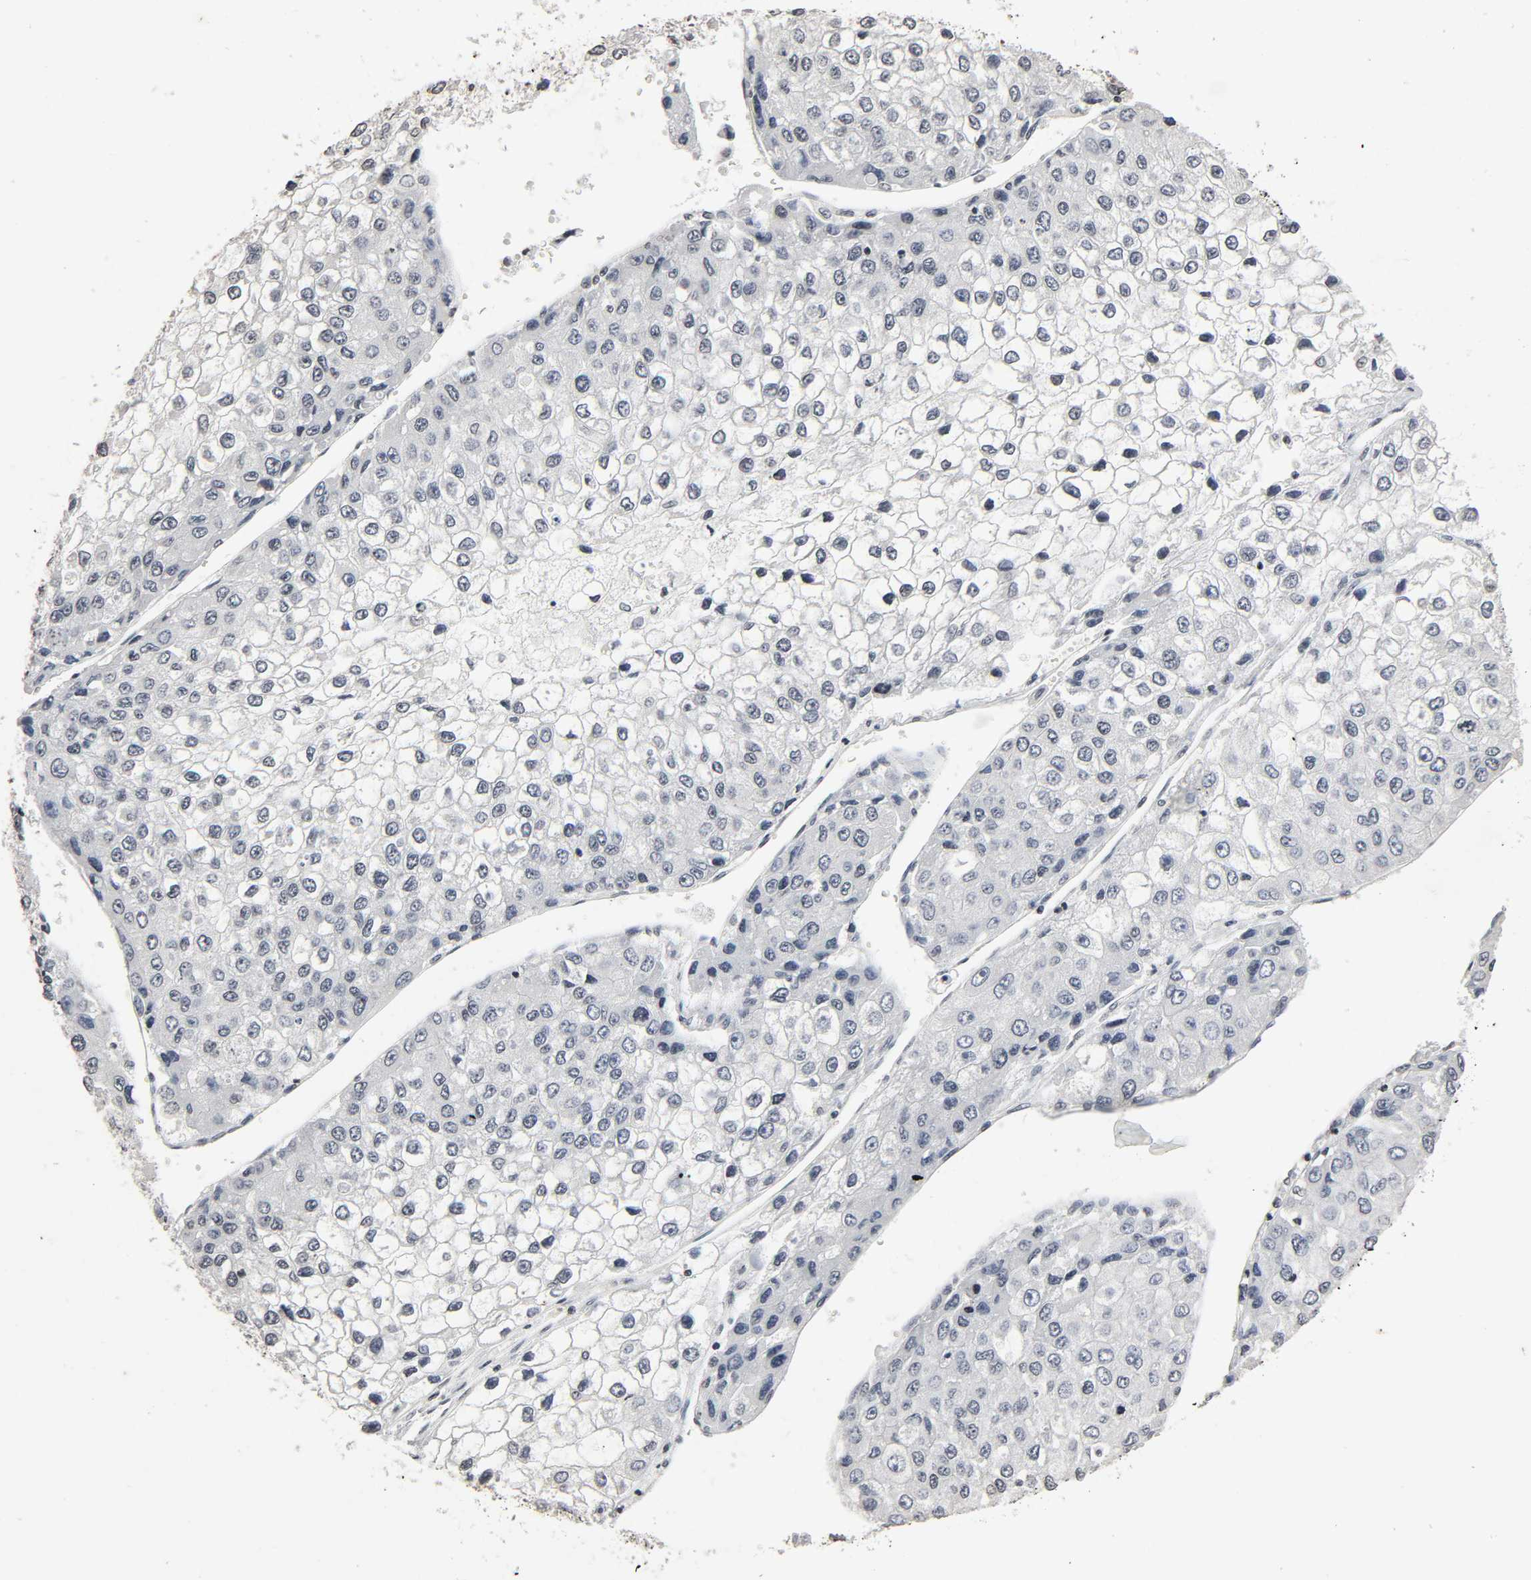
{"staining": {"intensity": "negative", "quantity": "none", "location": "none"}, "tissue": "liver cancer", "cell_type": "Tumor cells", "image_type": "cancer", "snomed": [{"axis": "morphology", "description": "Carcinoma, Hepatocellular, NOS"}, {"axis": "topography", "description": "Liver"}], "caption": "The immunohistochemistry (IHC) image has no significant positivity in tumor cells of liver cancer tissue.", "gene": "STK4", "patient": {"sex": "female", "age": 66}}